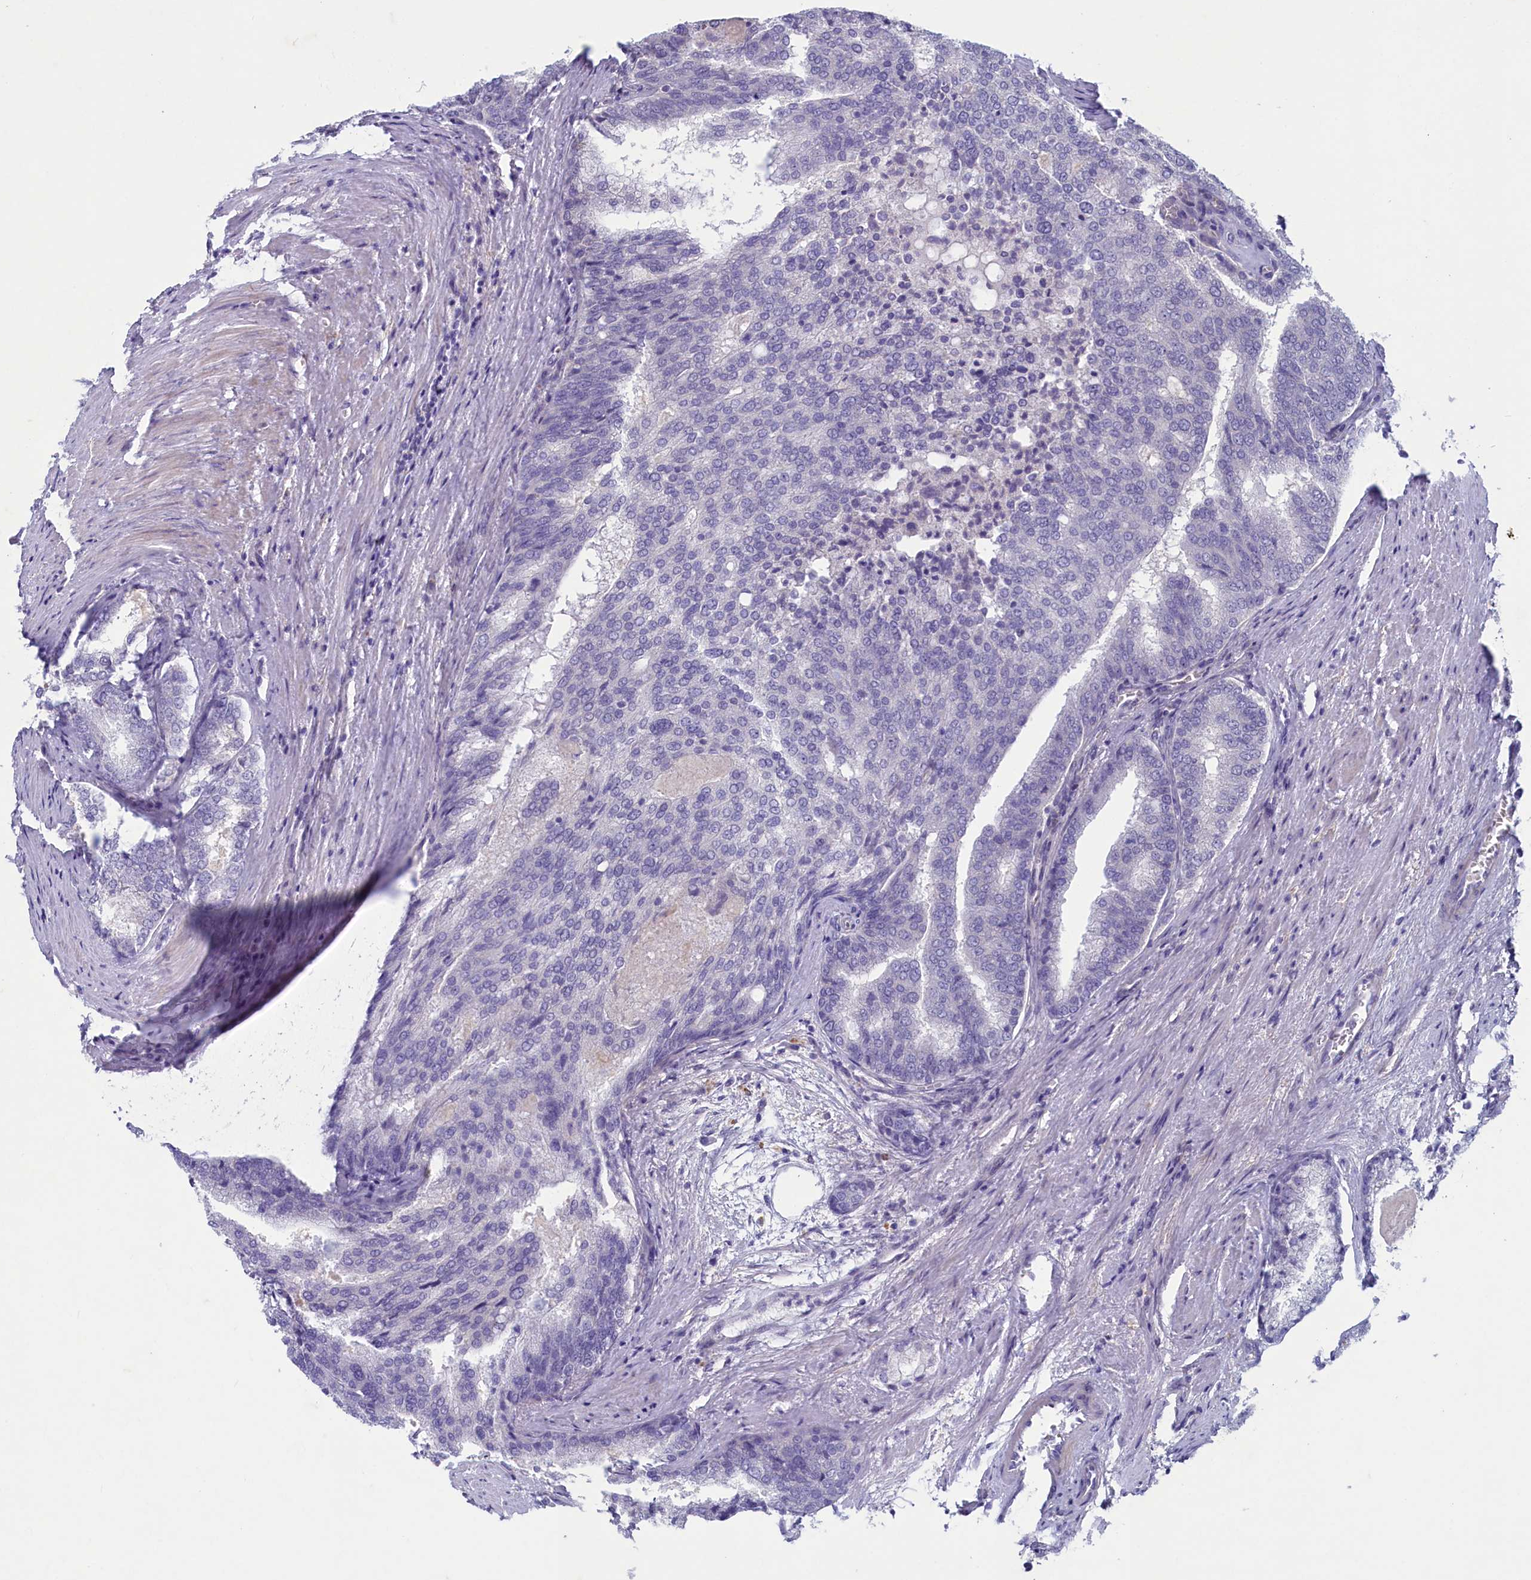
{"staining": {"intensity": "negative", "quantity": "none", "location": "none"}, "tissue": "prostate cancer", "cell_type": "Tumor cells", "image_type": "cancer", "snomed": [{"axis": "morphology", "description": "Adenocarcinoma, High grade"}, {"axis": "topography", "description": "Prostate"}], "caption": "Tumor cells are negative for brown protein staining in prostate cancer (adenocarcinoma (high-grade)). (Immunohistochemistry, brightfield microscopy, high magnification).", "gene": "PLEKHG6", "patient": {"sex": "male", "age": 50}}